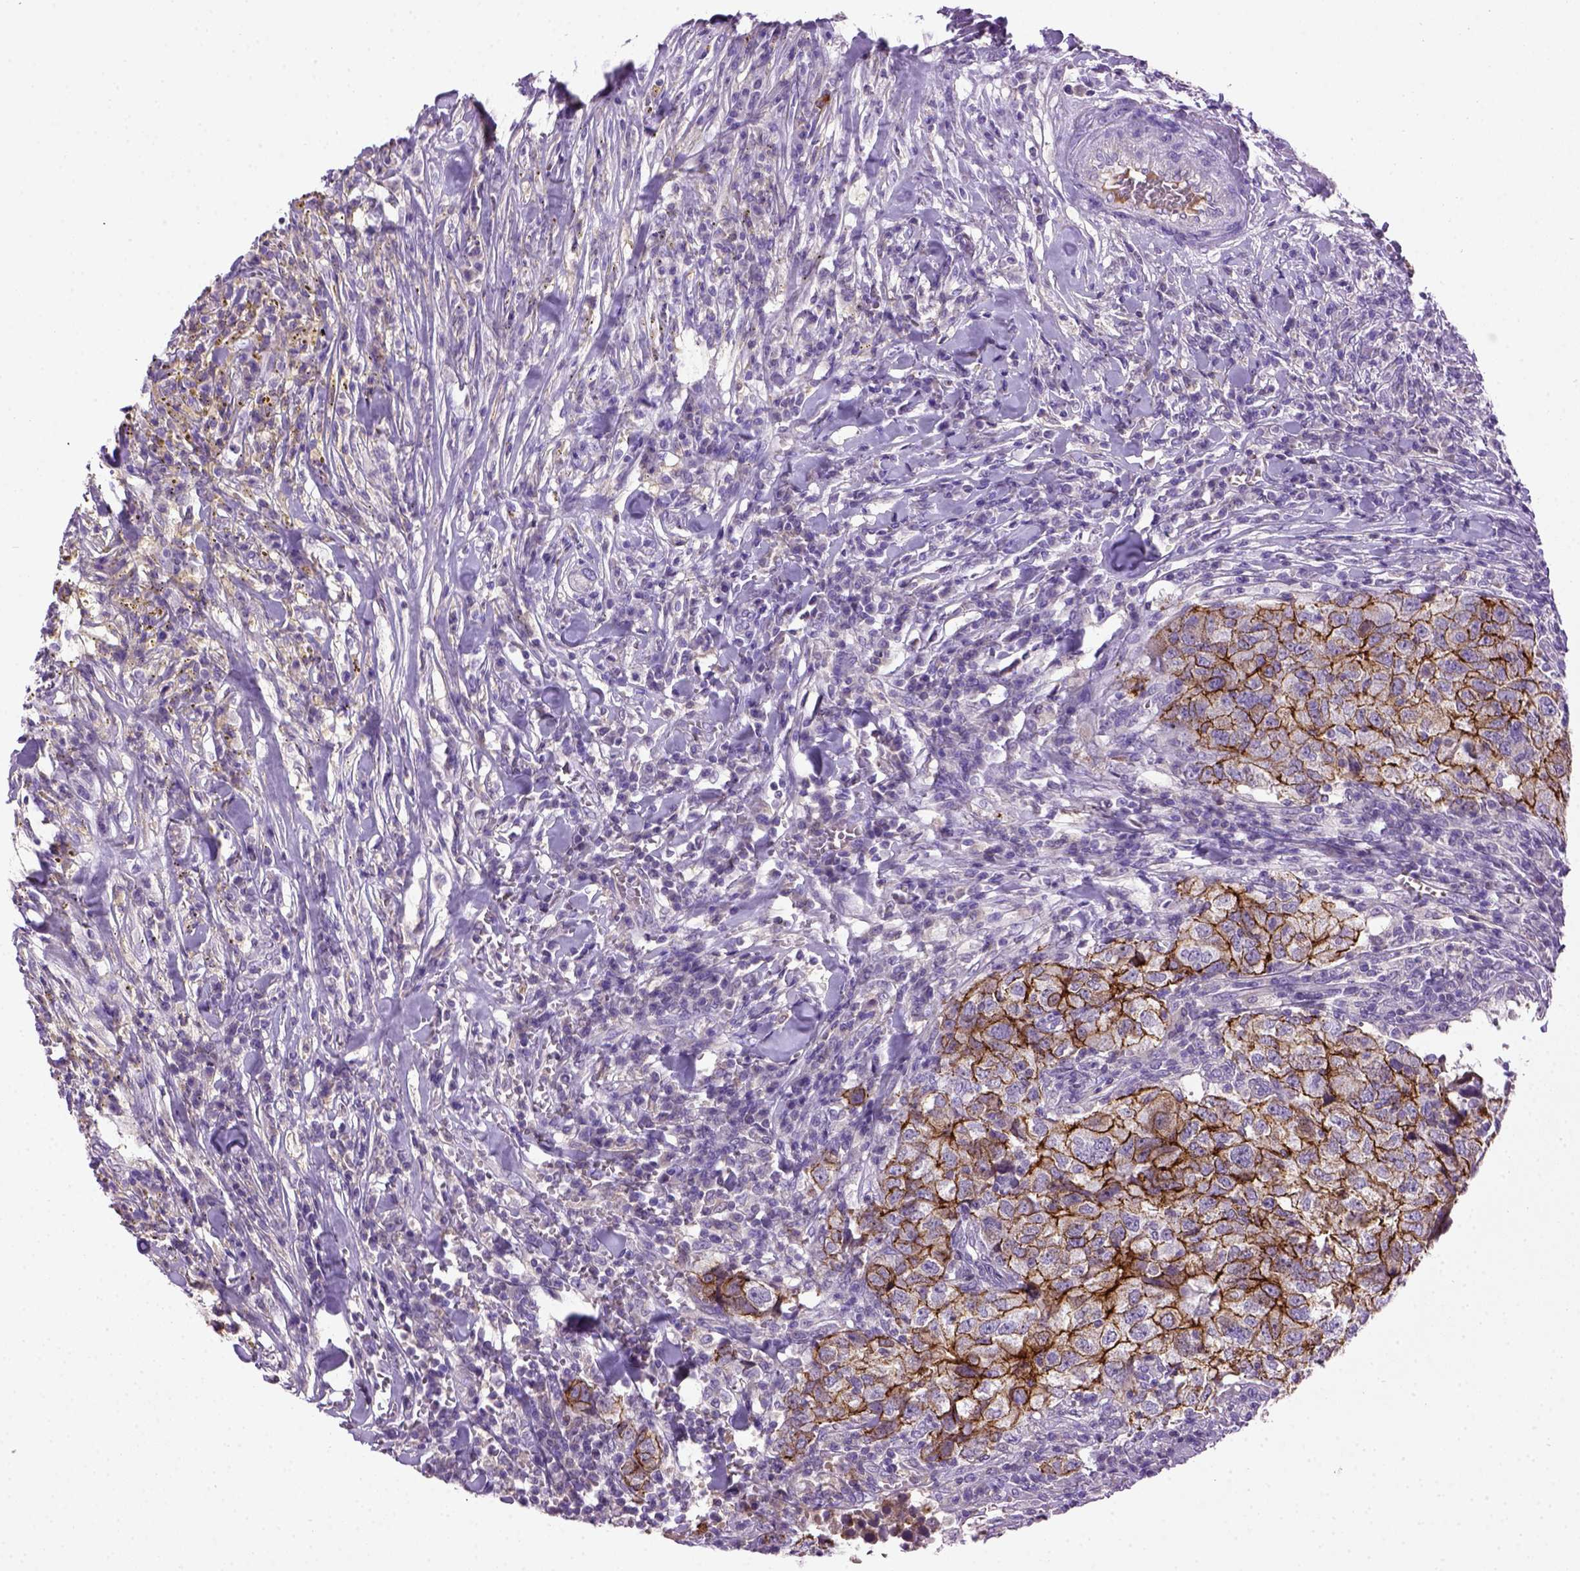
{"staining": {"intensity": "strong", "quantity": ">75%", "location": "cytoplasmic/membranous"}, "tissue": "breast cancer", "cell_type": "Tumor cells", "image_type": "cancer", "snomed": [{"axis": "morphology", "description": "Duct carcinoma"}, {"axis": "topography", "description": "Breast"}], "caption": "Immunohistochemical staining of human breast intraductal carcinoma shows high levels of strong cytoplasmic/membranous protein staining in about >75% of tumor cells.", "gene": "CDH1", "patient": {"sex": "female", "age": 30}}